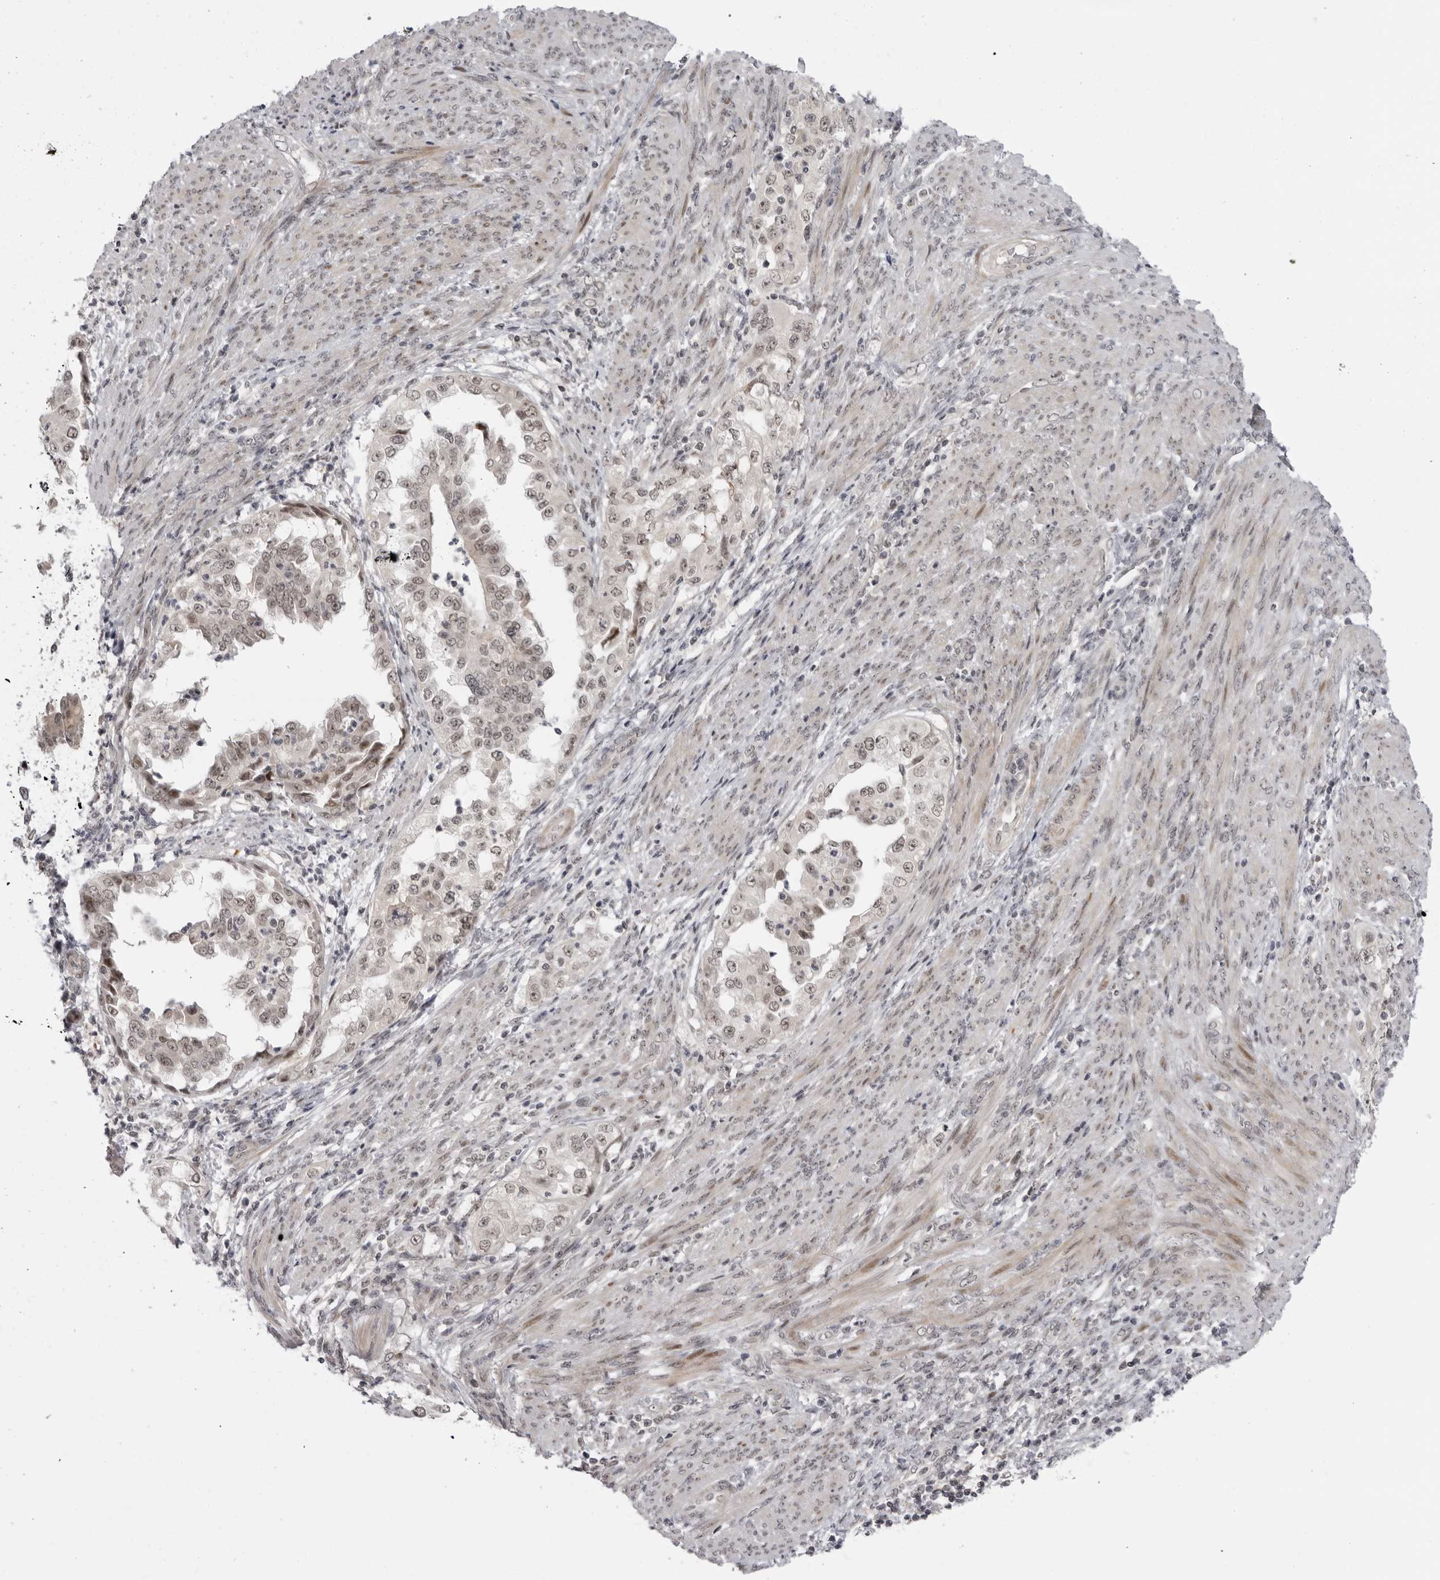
{"staining": {"intensity": "weak", "quantity": ">75%", "location": "nuclear"}, "tissue": "endometrial cancer", "cell_type": "Tumor cells", "image_type": "cancer", "snomed": [{"axis": "morphology", "description": "Adenocarcinoma, NOS"}, {"axis": "topography", "description": "Endometrium"}], "caption": "IHC micrograph of neoplastic tissue: human adenocarcinoma (endometrial) stained using IHC exhibits low levels of weak protein expression localized specifically in the nuclear of tumor cells, appearing as a nuclear brown color.", "gene": "ALPK2", "patient": {"sex": "female", "age": 85}}